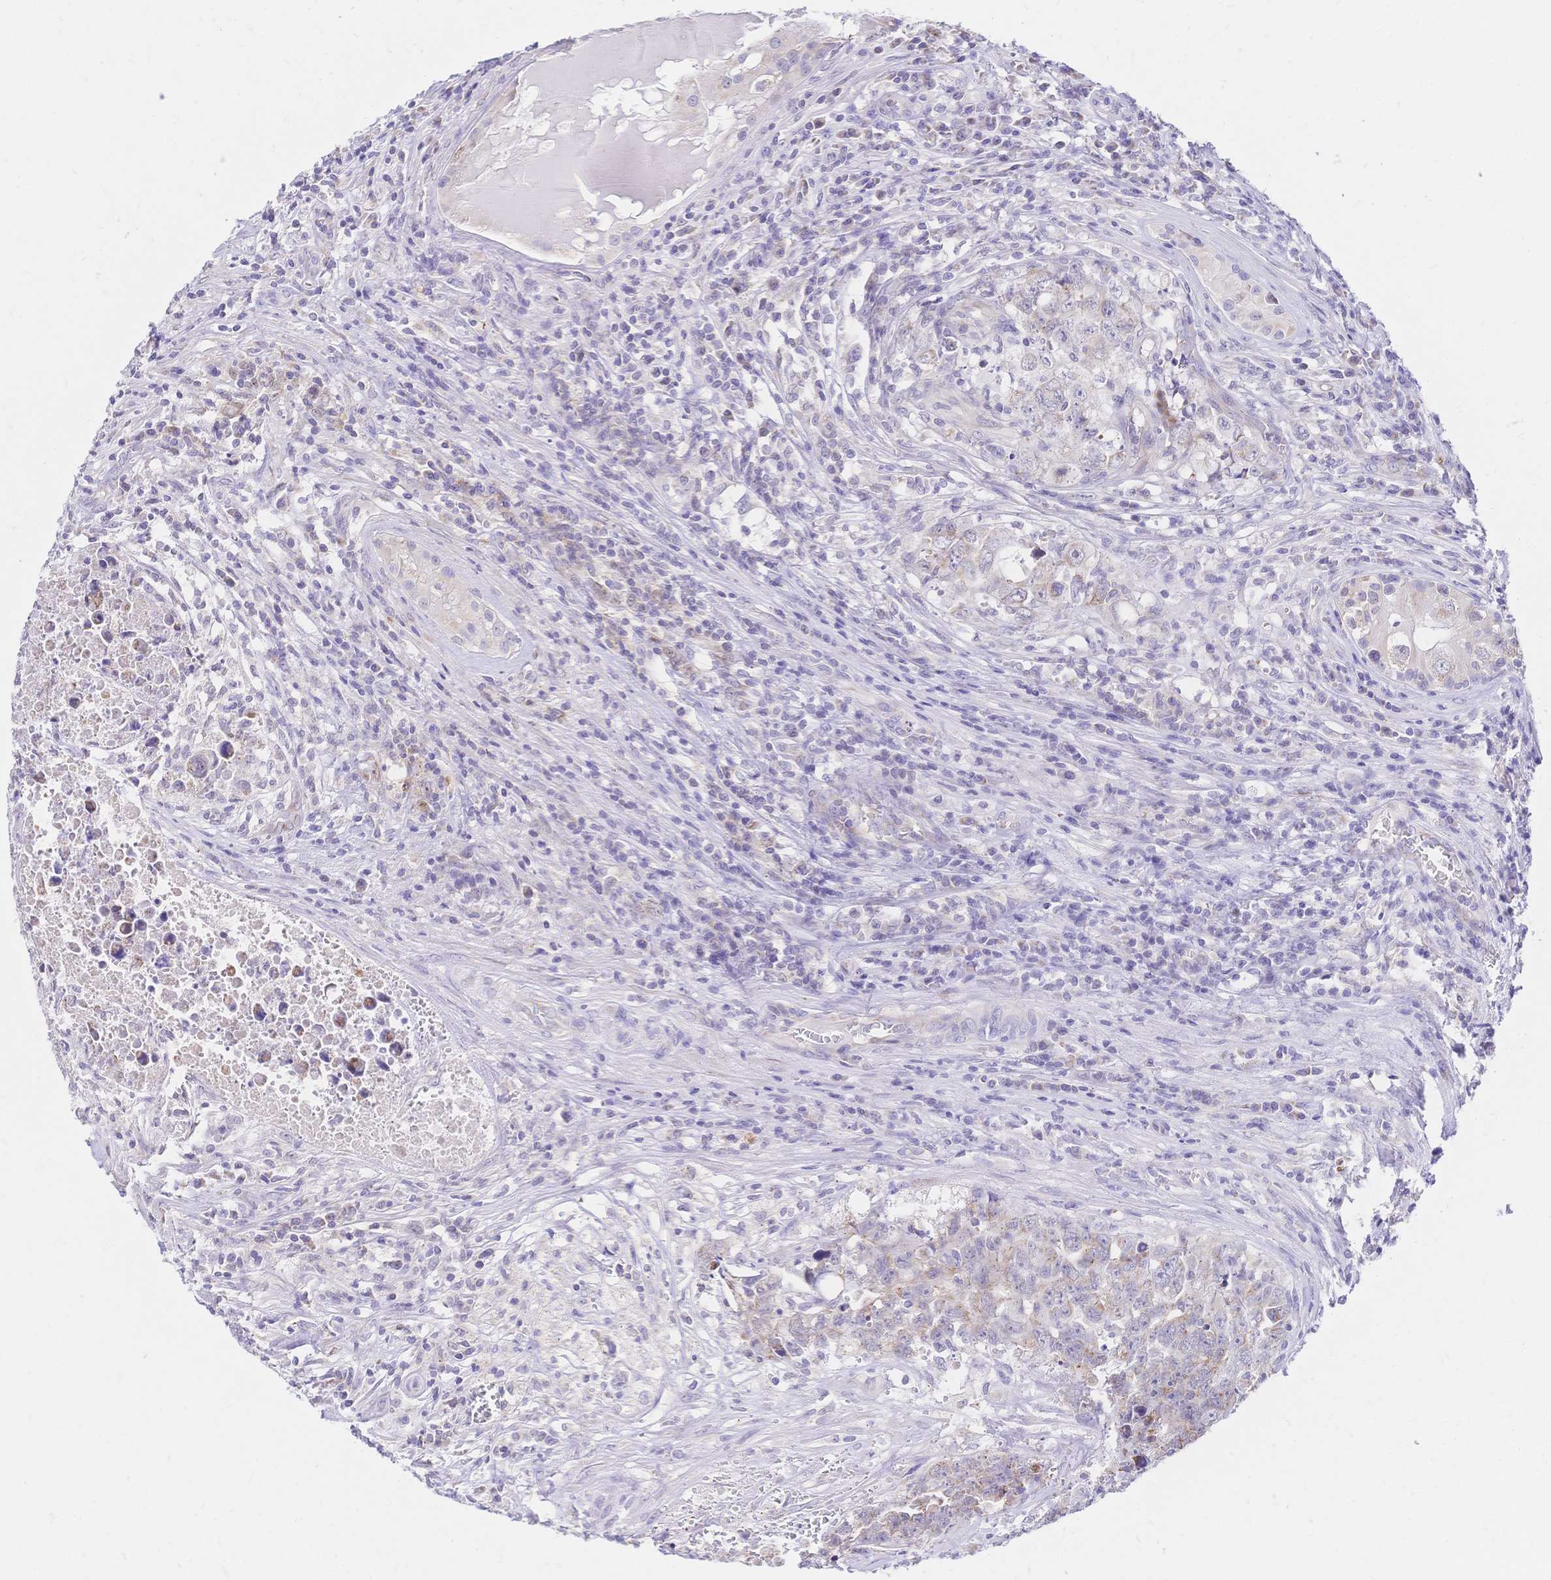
{"staining": {"intensity": "negative", "quantity": "none", "location": "none"}, "tissue": "testis cancer", "cell_type": "Tumor cells", "image_type": "cancer", "snomed": [{"axis": "morphology", "description": "Carcinoma, Embryonal, NOS"}, {"axis": "topography", "description": "Testis"}], "caption": "Photomicrograph shows no significant protein positivity in tumor cells of testis embryonal carcinoma.", "gene": "CLEC18B", "patient": {"sex": "male", "age": 24}}